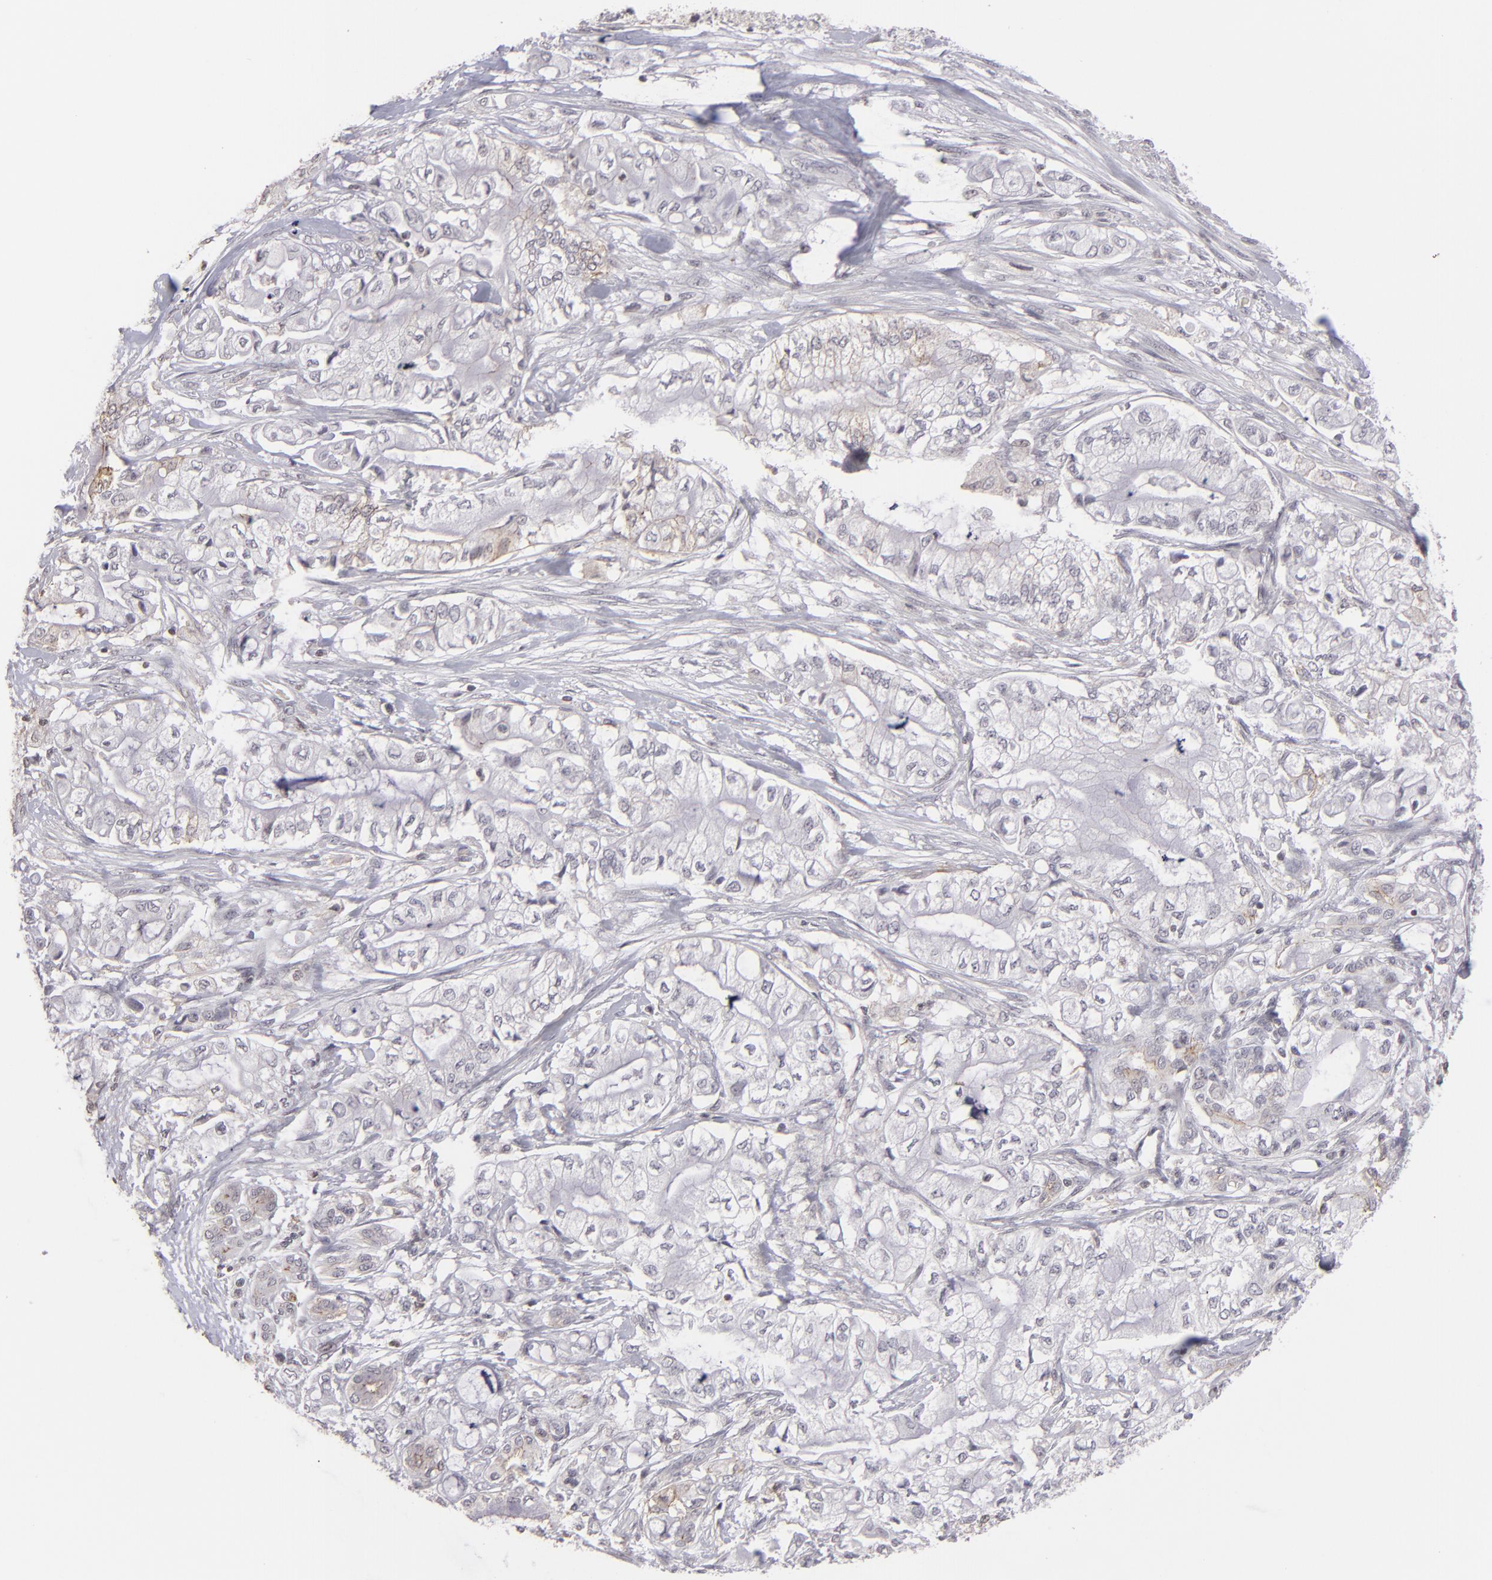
{"staining": {"intensity": "negative", "quantity": "none", "location": "none"}, "tissue": "pancreatic cancer", "cell_type": "Tumor cells", "image_type": "cancer", "snomed": [{"axis": "morphology", "description": "Adenocarcinoma, NOS"}, {"axis": "topography", "description": "Pancreas"}], "caption": "This histopathology image is of pancreatic adenocarcinoma stained with IHC to label a protein in brown with the nuclei are counter-stained blue. There is no staining in tumor cells.", "gene": "CLDN2", "patient": {"sex": "male", "age": 79}}